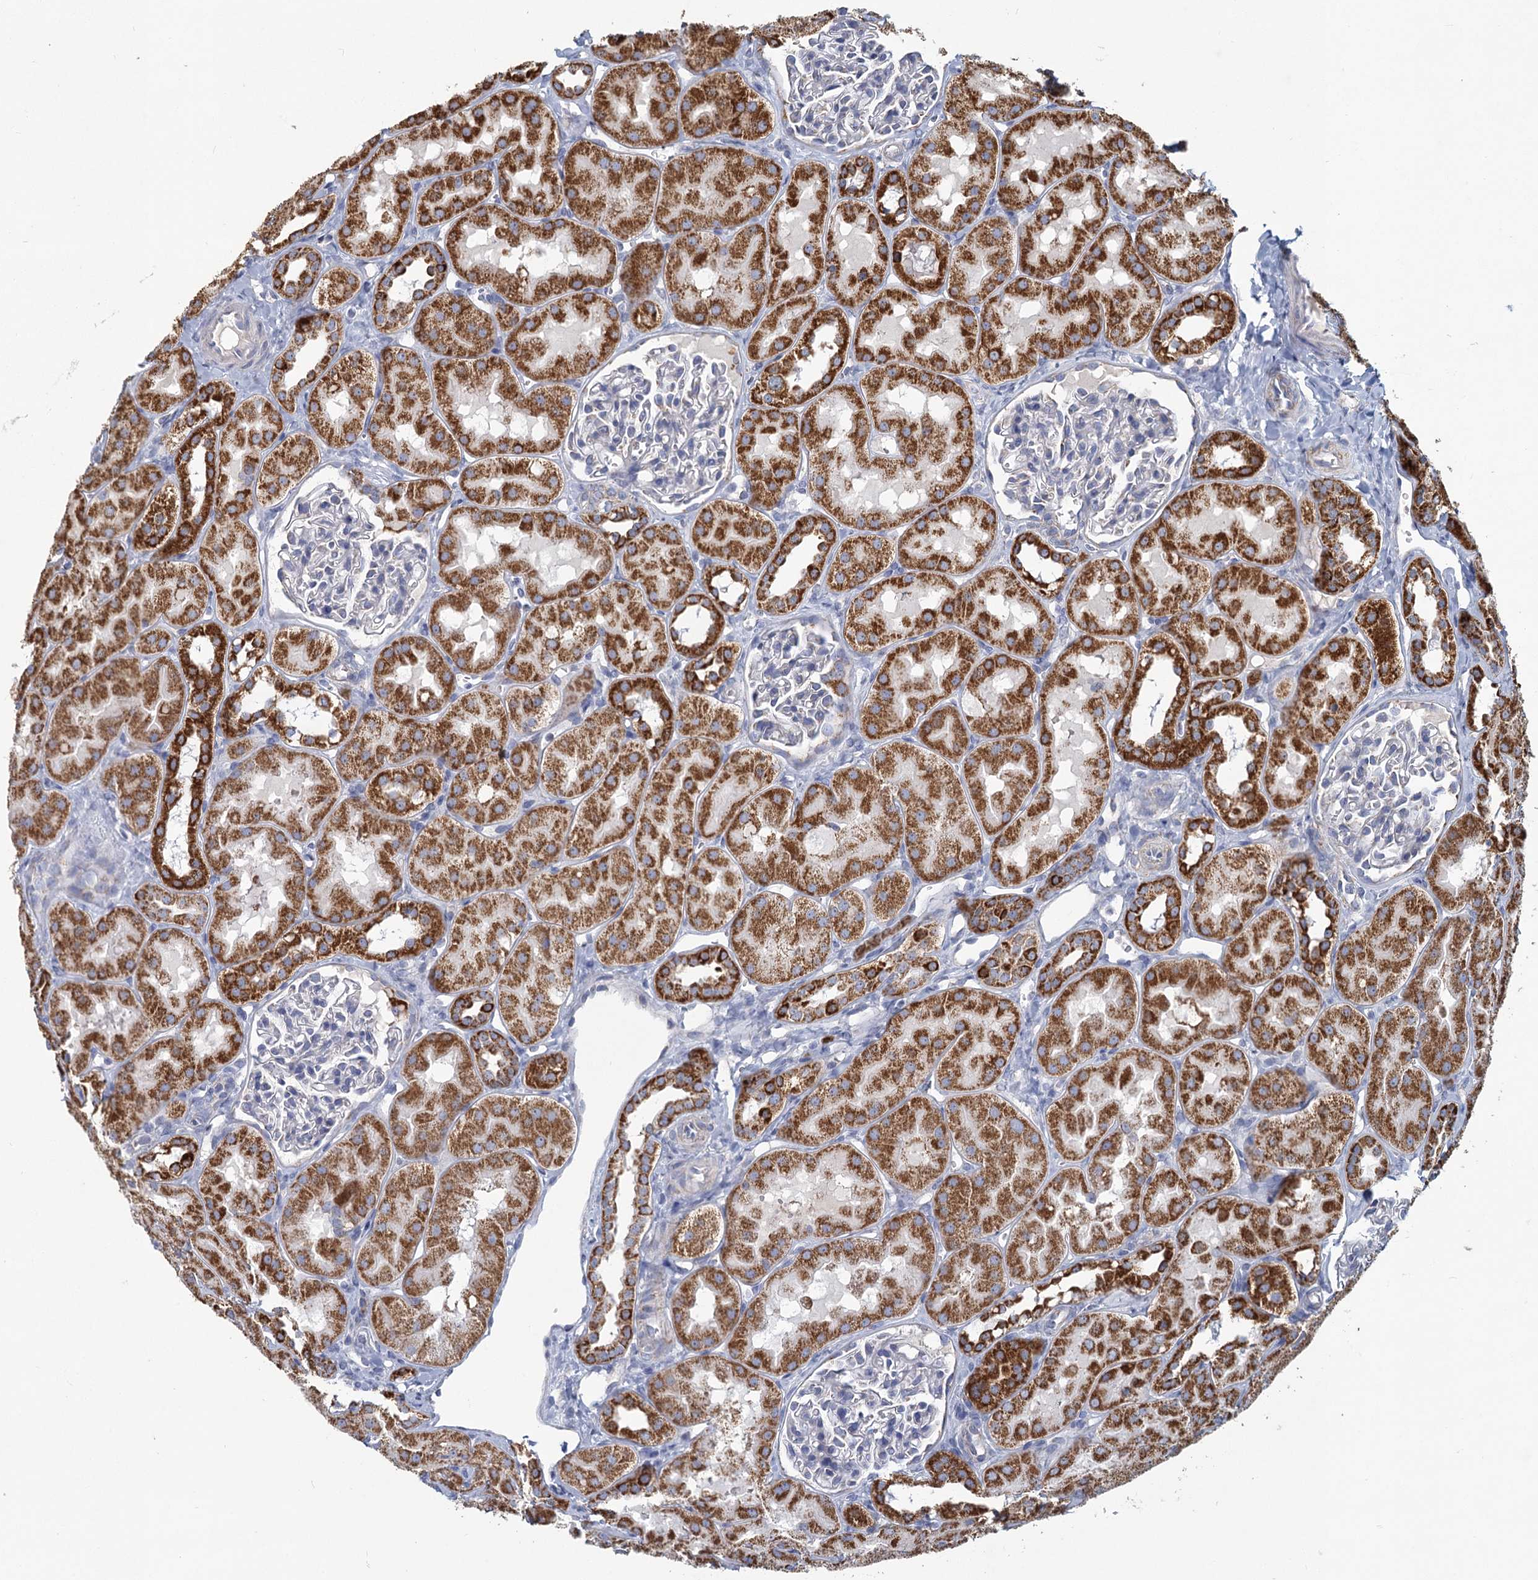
{"staining": {"intensity": "negative", "quantity": "none", "location": "none"}, "tissue": "kidney", "cell_type": "Cells in glomeruli", "image_type": "normal", "snomed": [{"axis": "morphology", "description": "Normal tissue, NOS"}, {"axis": "topography", "description": "Kidney"}, {"axis": "topography", "description": "Urinary bladder"}], "caption": "IHC of benign kidney demonstrates no expression in cells in glomeruli.", "gene": "NDUFC2", "patient": {"sex": "male", "age": 16}}